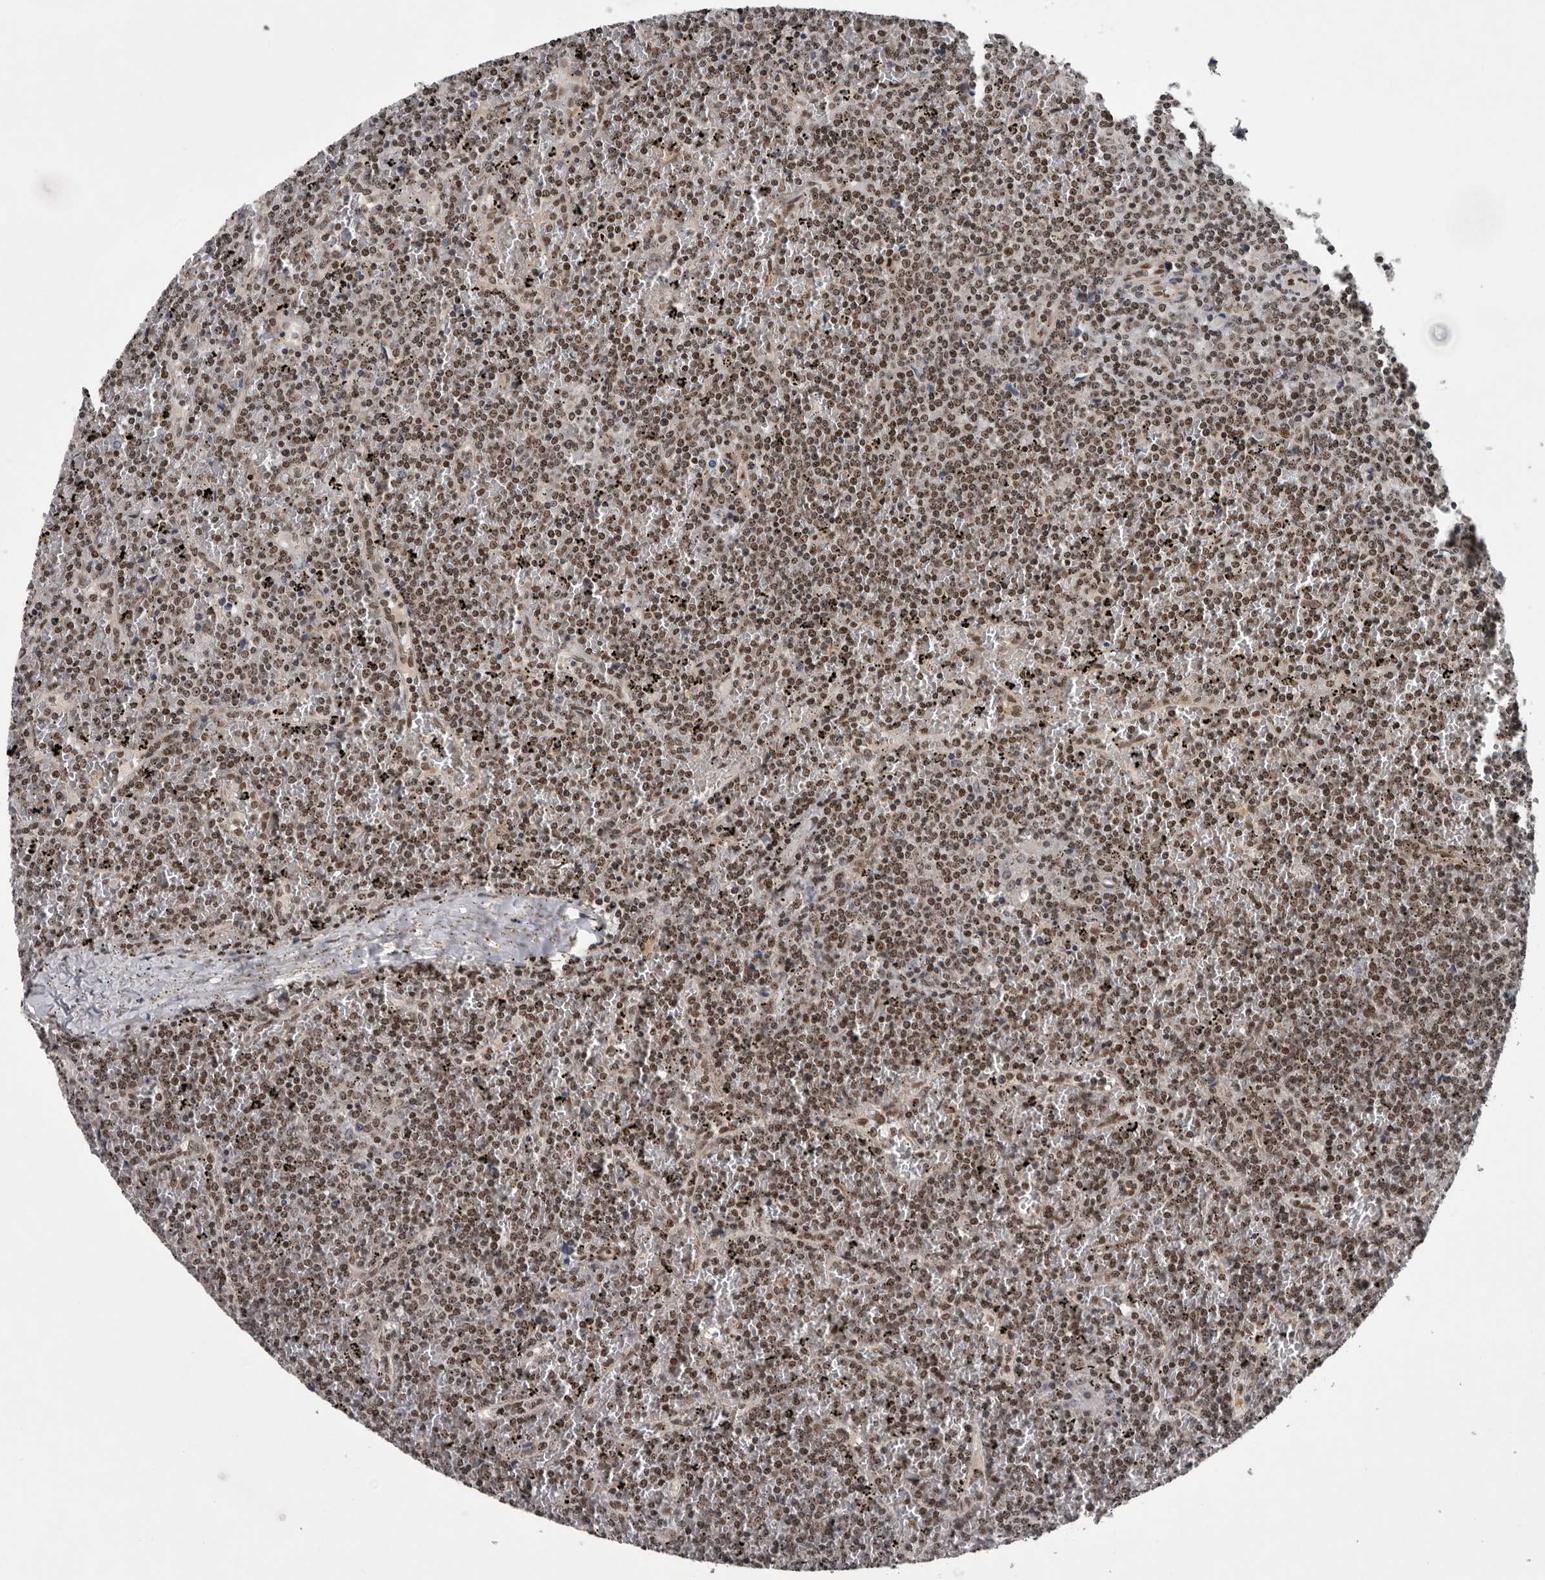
{"staining": {"intensity": "moderate", "quantity": ">75%", "location": "nuclear"}, "tissue": "lymphoma", "cell_type": "Tumor cells", "image_type": "cancer", "snomed": [{"axis": "morphology", "description": "Malignant lymphoma, non-Hodgkin's type, Low grade"}, {"axis": "topography", "description": "Spleen"}], "caption": "Immunohistochemical staining of human lymphoma displays medium levels of moderate nuclear protein expression in about >75% of tumor cells.", "gene": "SENP7", "patient": {"sex": "female", "age": 19}}